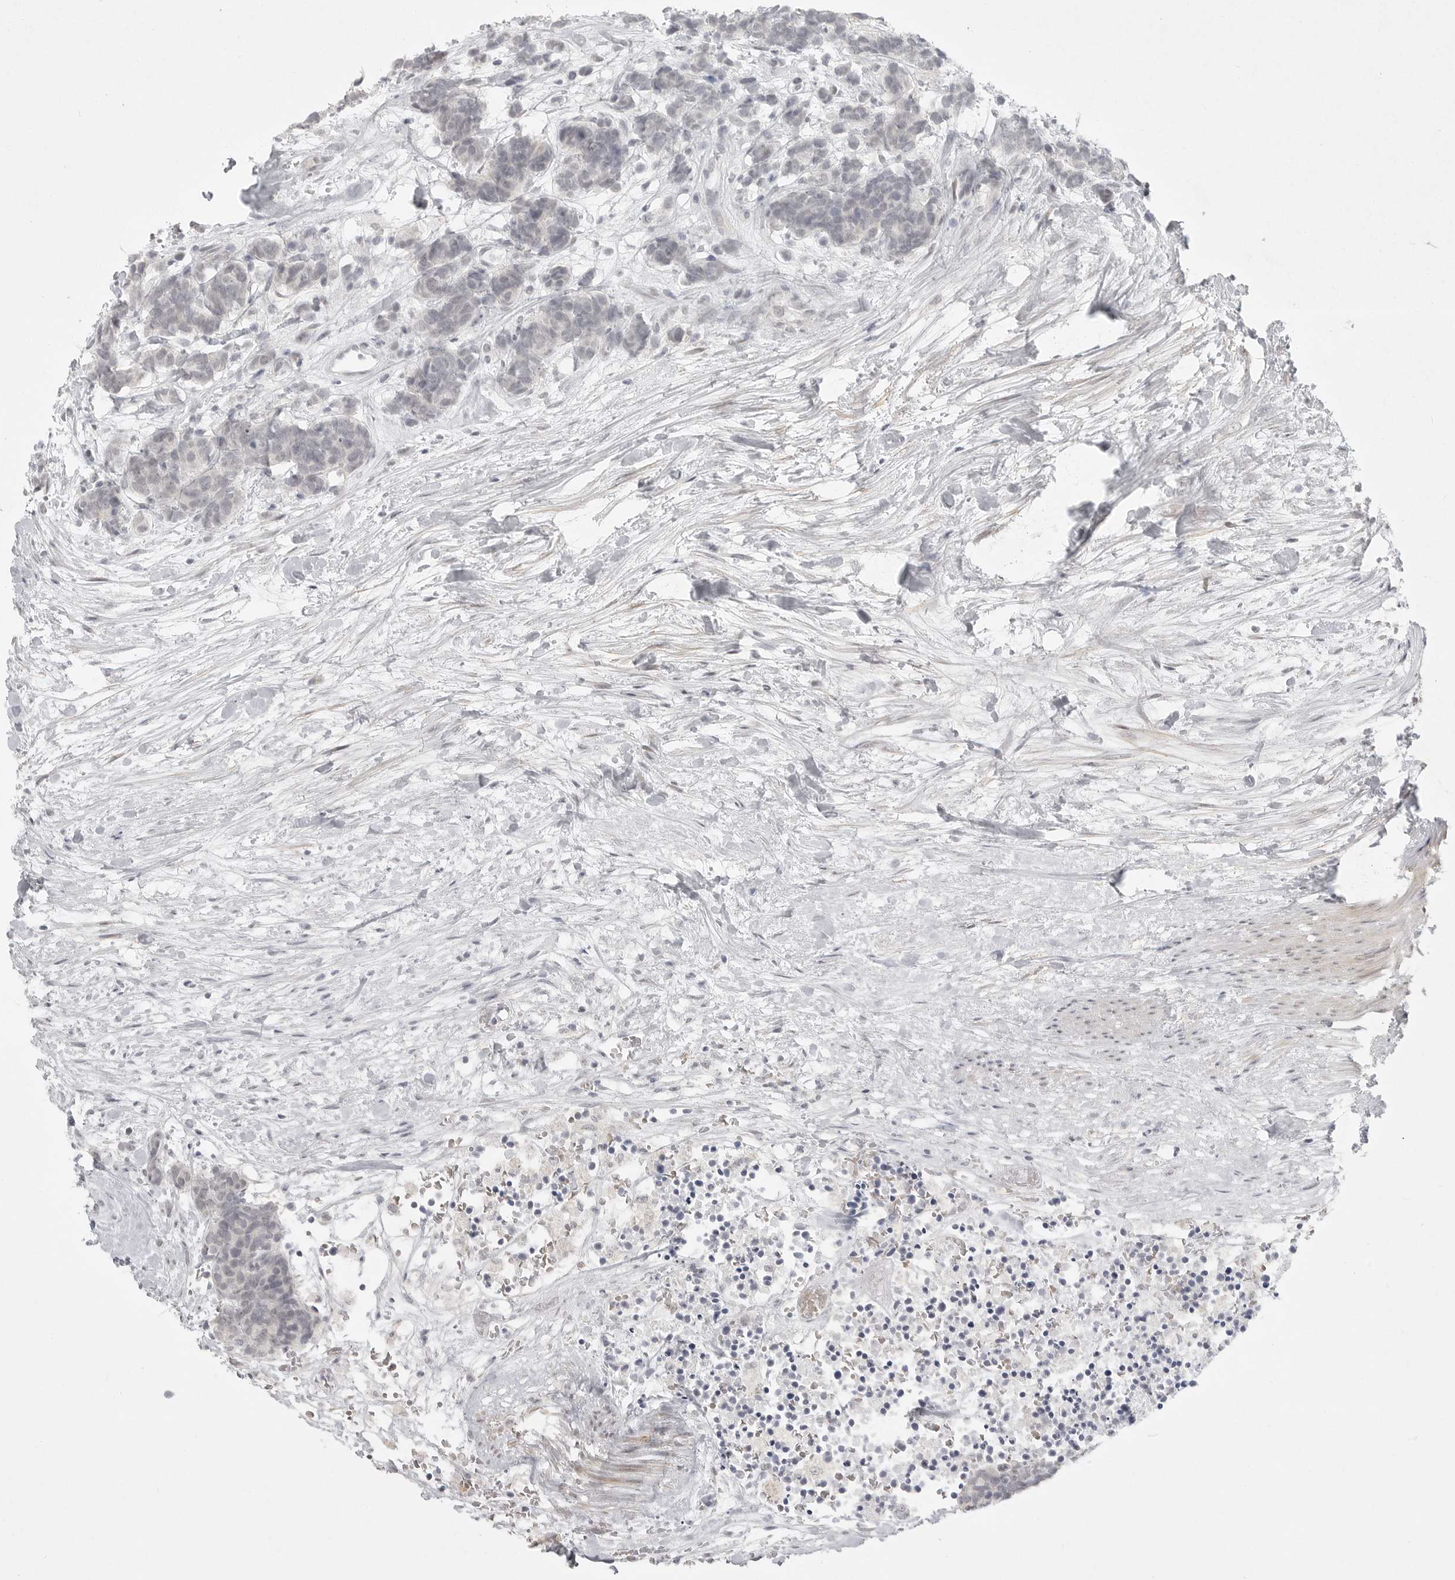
{"staining": {"intensity": "negative", "quantity": "none", "location": "none"}, "tissue": "carcinoid", "cell_type": "Tumor cells", "image_type": "cancer", "snomed": [{"axis": "morphology", "description": "Carcinoma, NOS"}, {"axis": "morphology", "description": "Carcinoid, malignant, NOS"}, {"axis": "topography", "description": "Urinary bladder"}], "caption": "Micrograph shows no significant protein expression in tumor cells of carcinoid. (Brightfield microscopy of DAB immunohistochemistry (IHC) at high magnification).", "gene": "TCTN3", "patient": {"sex": "male", "age": 57}}